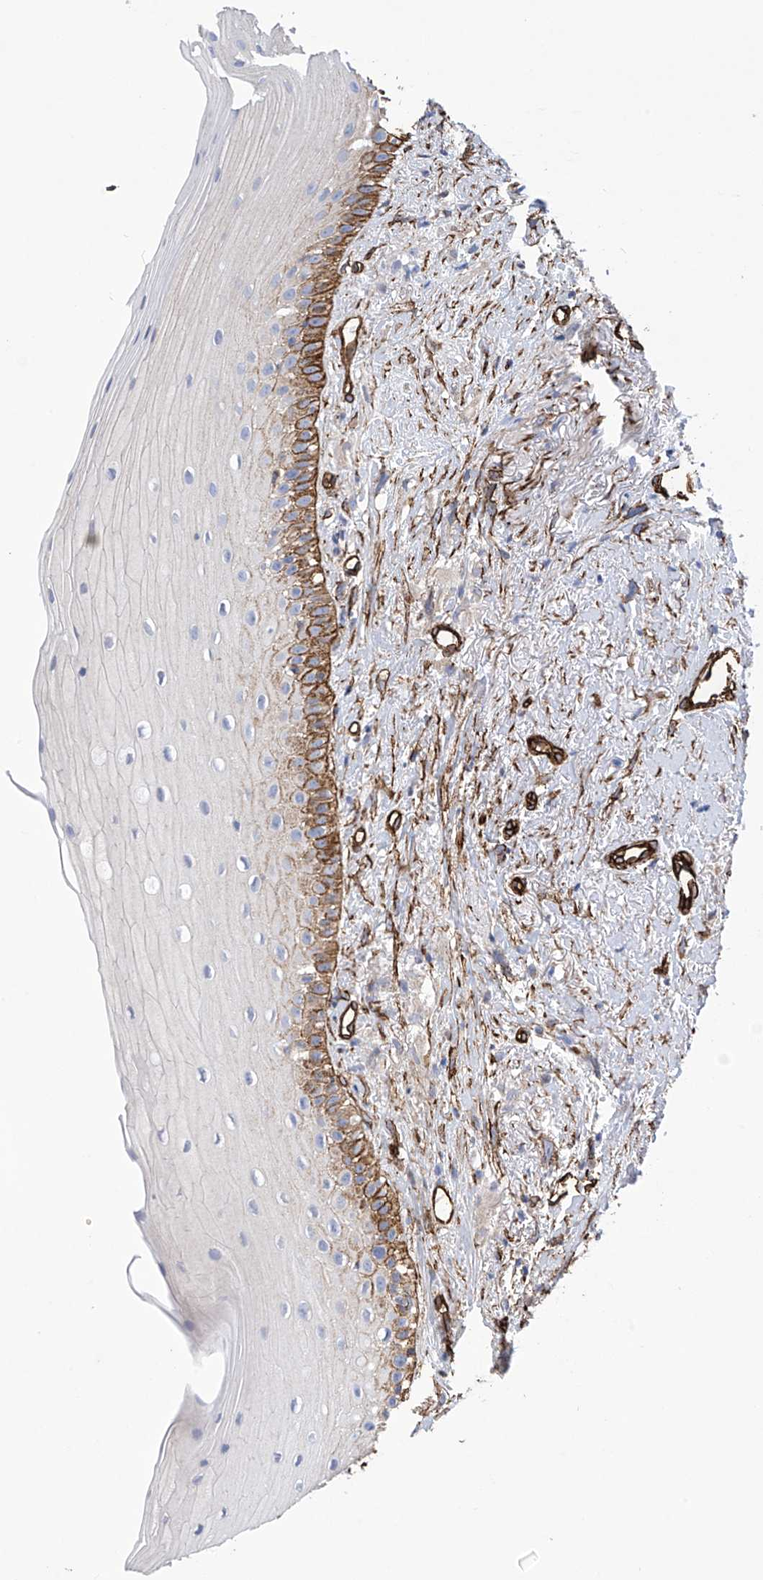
{"staining": {"intensity": "strong", "quantity": "25%-75%", "location": "cytoplasmic/membranous"}, "tissue": "oral mucosa", "cell_type": "Squamous epithelial cells", "image_type": "normal", "snomed": [{"axis": "morphology", "description": "Normal tissue, NOS"}, {"axis": "topography", "description": "Oral tissue"}], "caption": "Brown immunohistochemical staining in normal human oral mucosa exhibits strong cytoplasmic/membranous positivity in about 25%-75% of squamous epithelial cells. (Stains: DAB (3,3'-diaminobenzidine) in brown, nuclei in blue, Microscopy: brightfield microscopy at high magnification).", "gene": "UBTD1", "patient": {"sex": "female", "age": 63}}